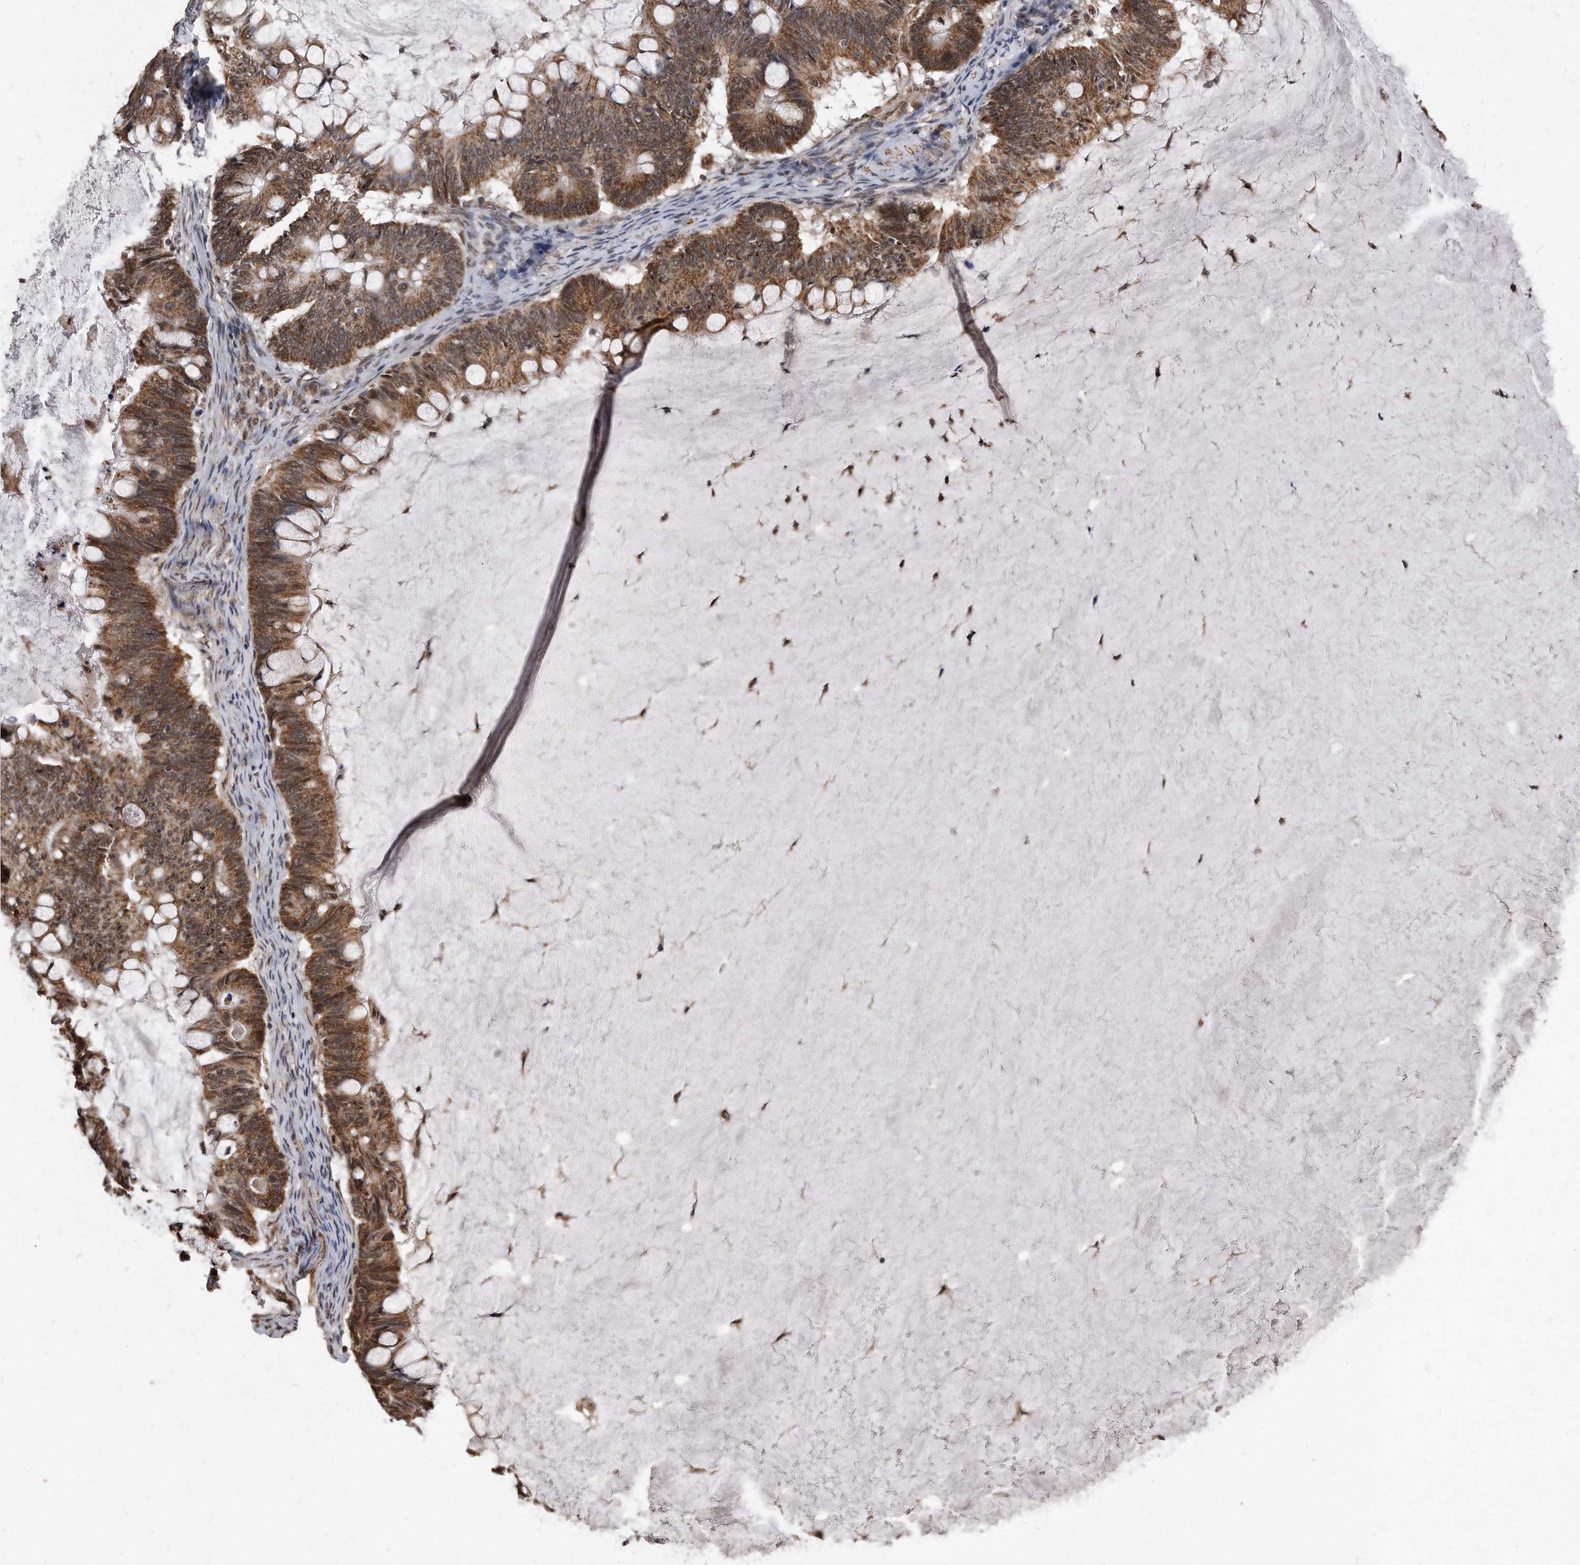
{"staining": {"intensity": "strong", "quantity": ">75%", "location": "cytoplasmic/membranous,nuclear"}, "tissue": "ovarian cancer", "cell_type": "Tumor cells", "image_type": "cancer", "snomed": [{"axis": "morphology", "description": "Cystadenocarcinoma, mucinous, NOS"}, {"axis": "topography", "description": "Ovary"}], "caption": "Immunohistochemistry (IHC) image of human ovarian mucinous cystadenocarcinoma stained for a protein (brown), which displays high levels of strong cytoplasmic/membranous and nuclear expression in about >75% of tumor cells.", "gene": "DUSP22", "patient": {"sex": "female", "age": 61}}